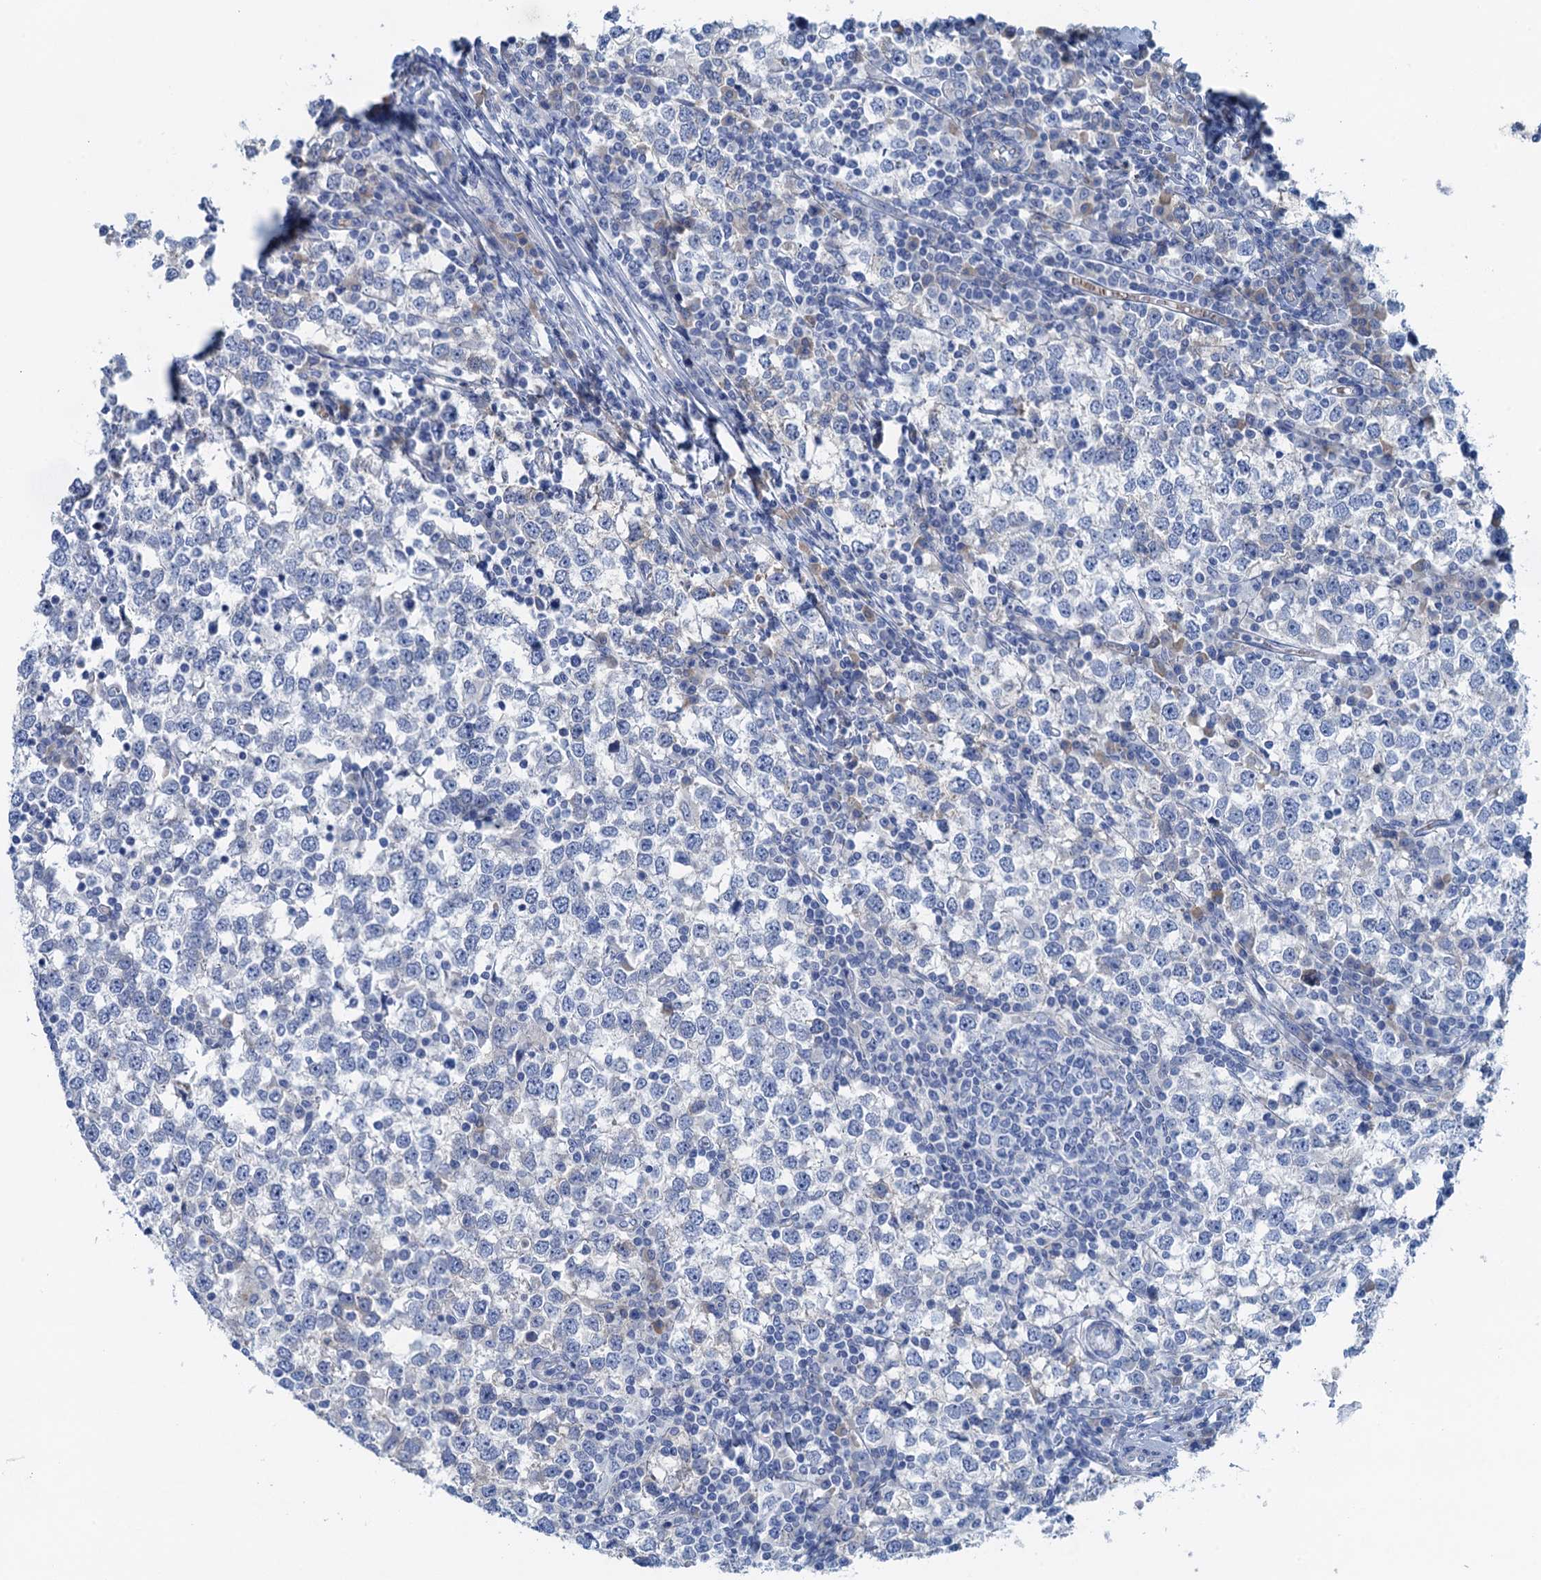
{"staining": {"intensity": "negative", "quantity": "none", "location": "none"}, "tissue": "testis cancer", "cell_type": "Tumor cells", "image_type": "cancer", "snomed": [{"axis": "morphology", "description": "Seminoma, NOS"}, {"axis": "topography", "description": "Testis"}], "caption": "Tumor cells are negative for brown protein staining in seminoma (testis).", "gene": "MYADML2", "patient": {"sex": "male", "age": 65}}